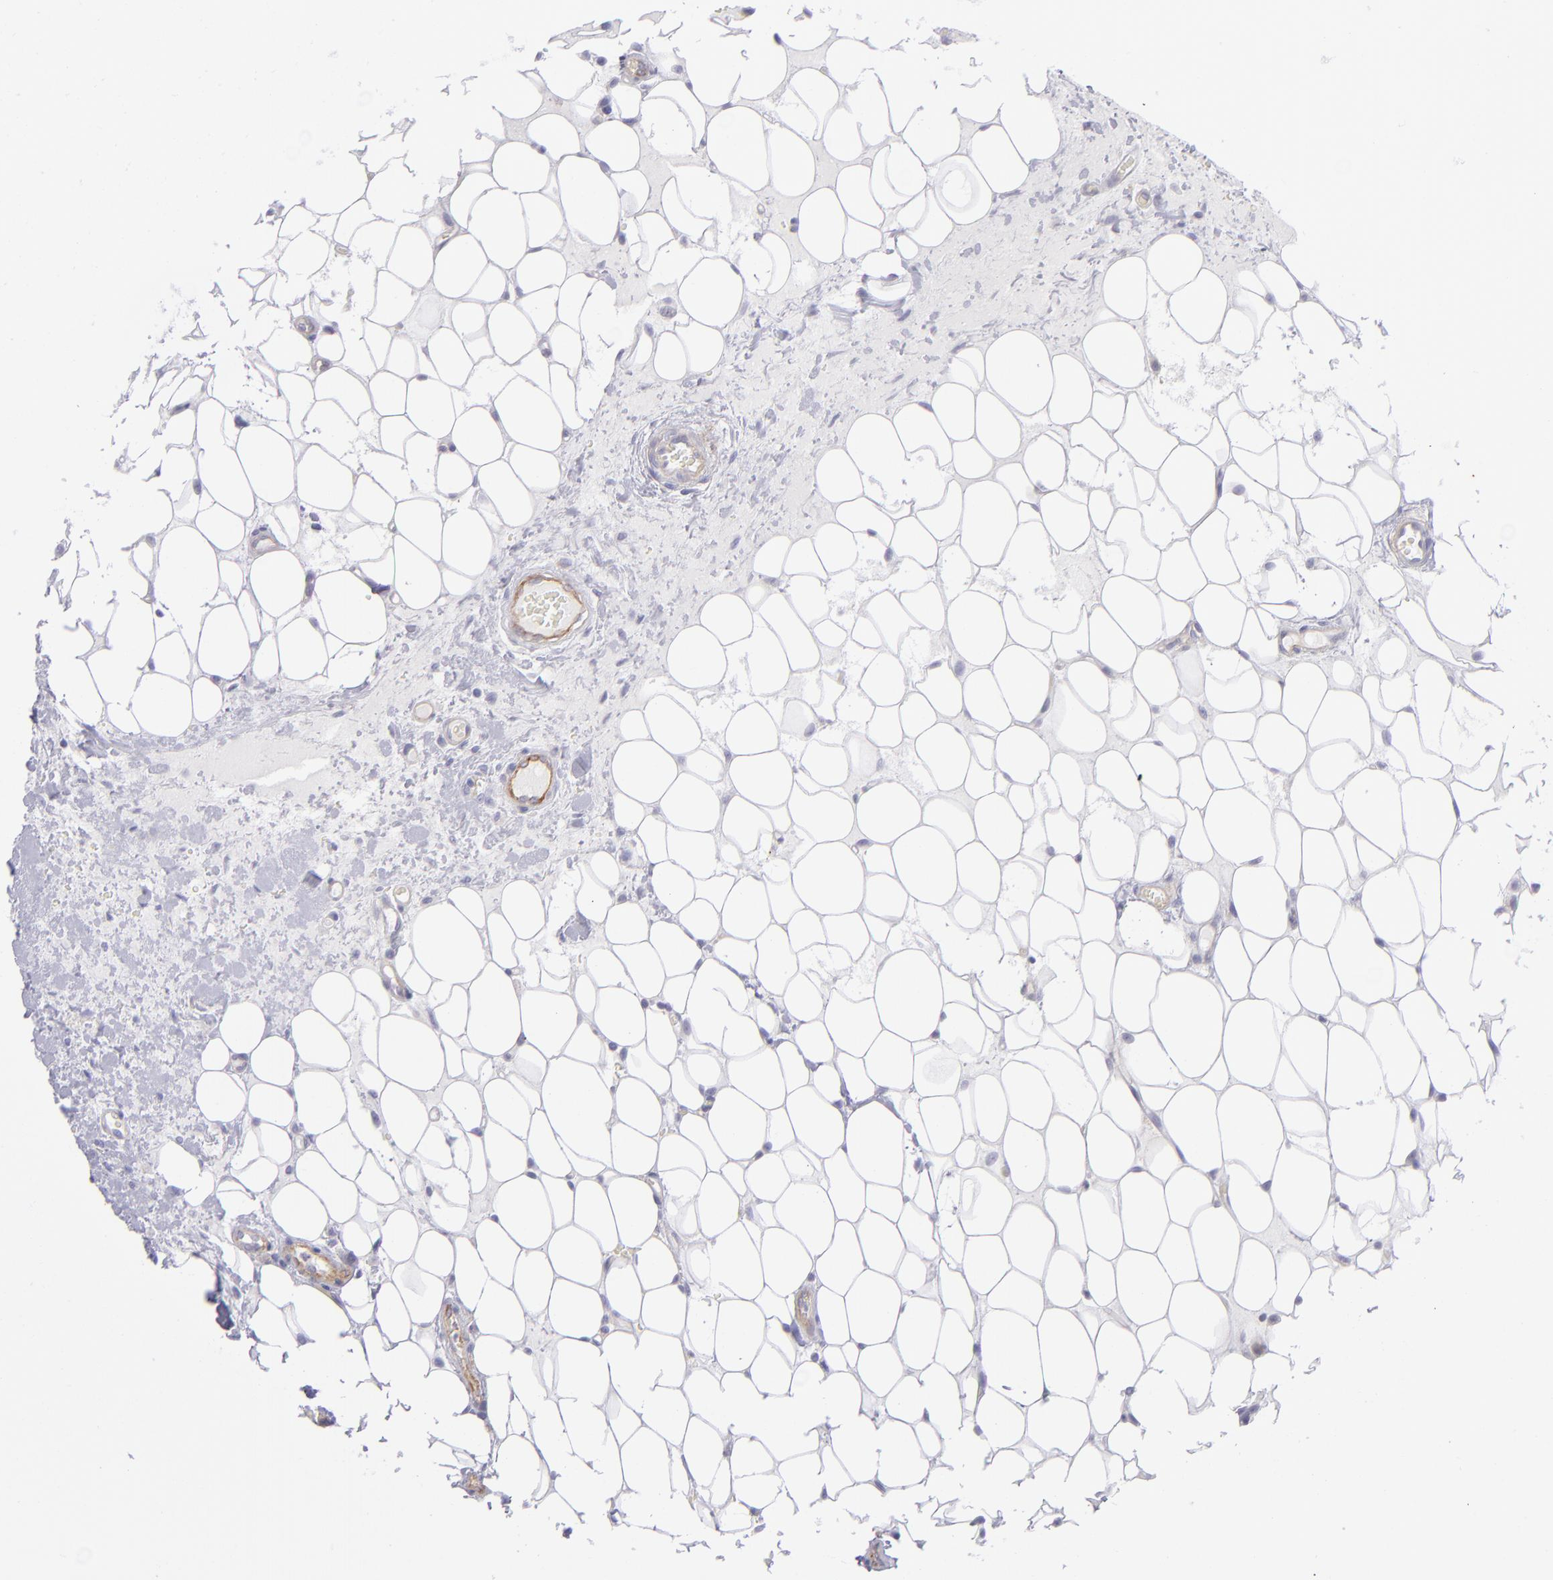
{"staining": {"intensity": "negative", "quantity": "none", "location": "none"}, "tissue": "breast cancer", "cell_type": "Tumor cells", "image_type": "cancer", "snomed": [{"axis": "morphology", "description": "Duct carcinoma"}, {"axis": "topography", "description": "Breast"}], "caption": "A histopathology image of breast infiltrating ductal carcinoma stained for a protein exhibits no brown staining in tumor cells.", "gene": "THBD", "patient": {"sex": "female", "age": 68}}